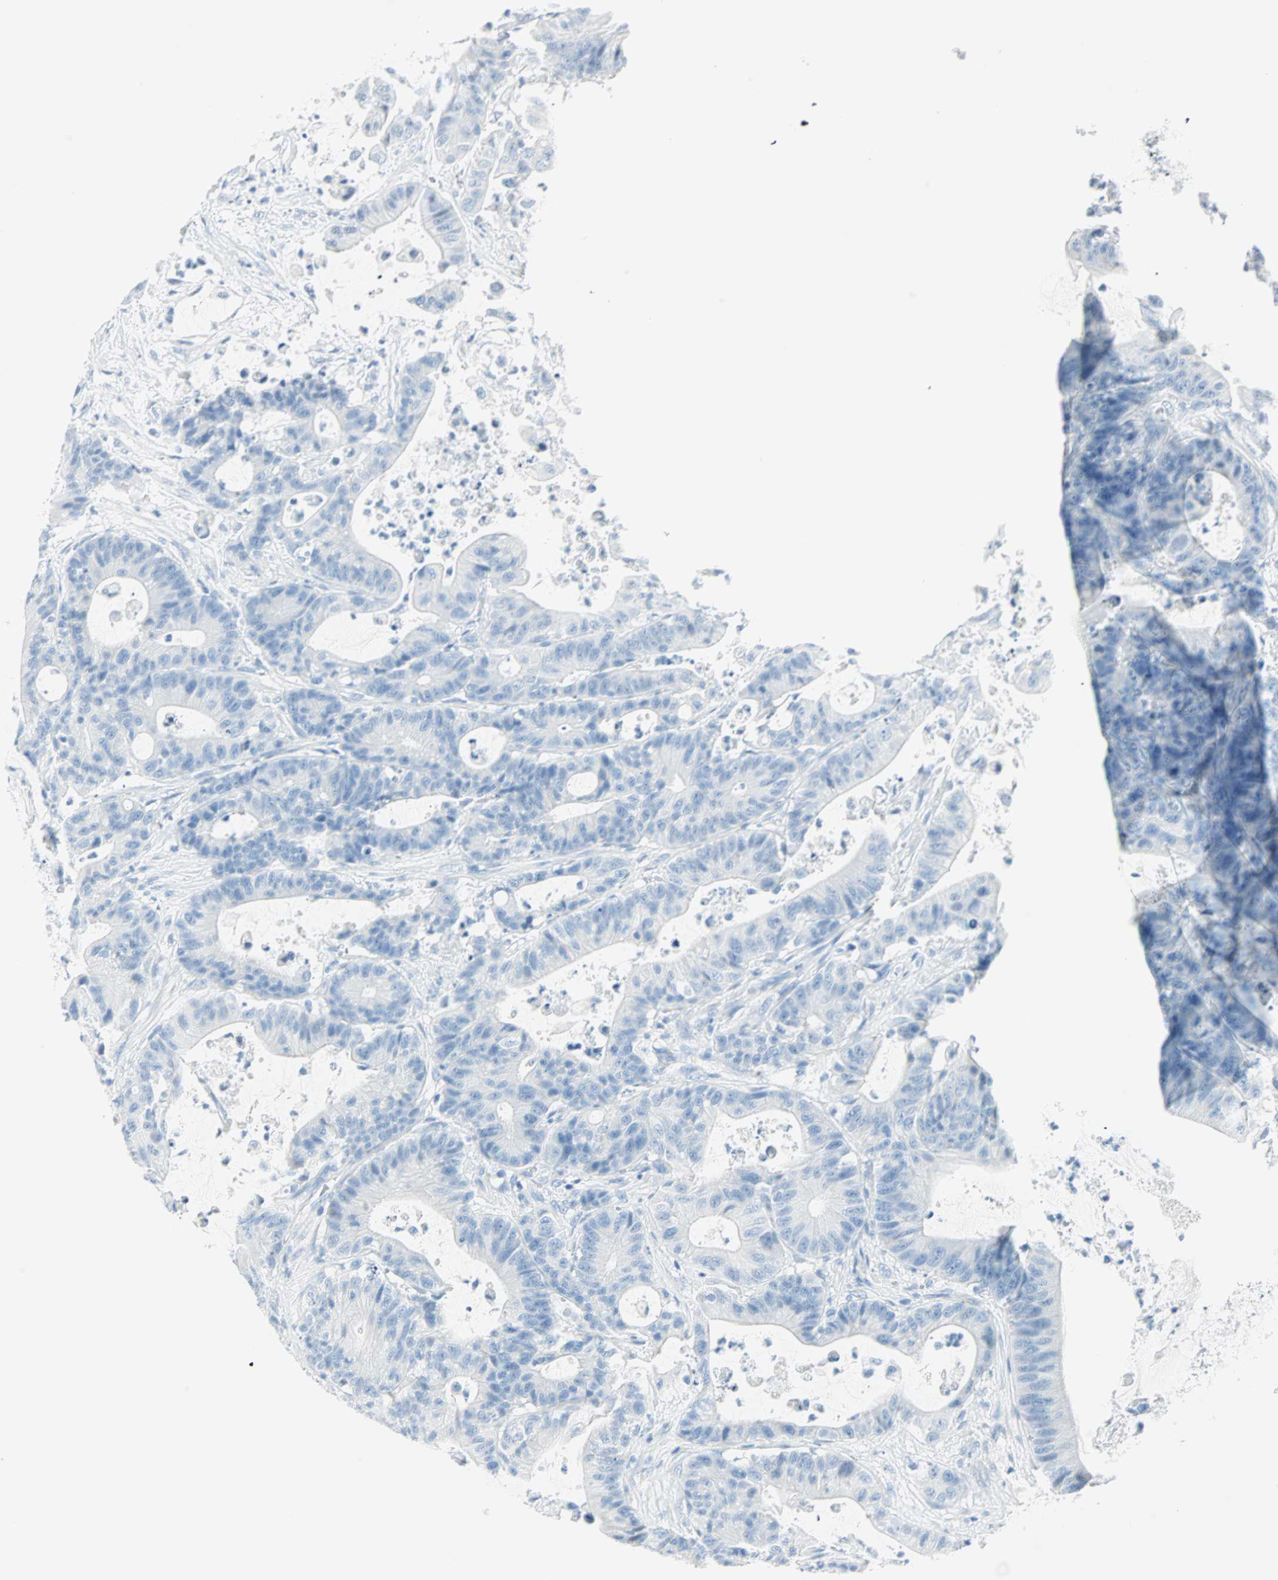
{"staining": {"intensity": "negative", "quantity": "none", "location": "none"}, "tissue": "colorectal cancer", "cell_type": "Tumor cells", "image_type": "cancer", "snomed": [{"axis": "morphology", "description": "Adenocarcinoma, NOS"}, {"axis": "topography", "description": "Colon"}], "caption": "Colorectal adenocarcinoma was stained to show a protein in brown. There is no significant positivity in tumor cells. The staining is performed using DAB brown chromogen with nuclei counter-stained in using hematoxylin.", "gene": "NES", "patient": {"sex": "female", "age": 84}}